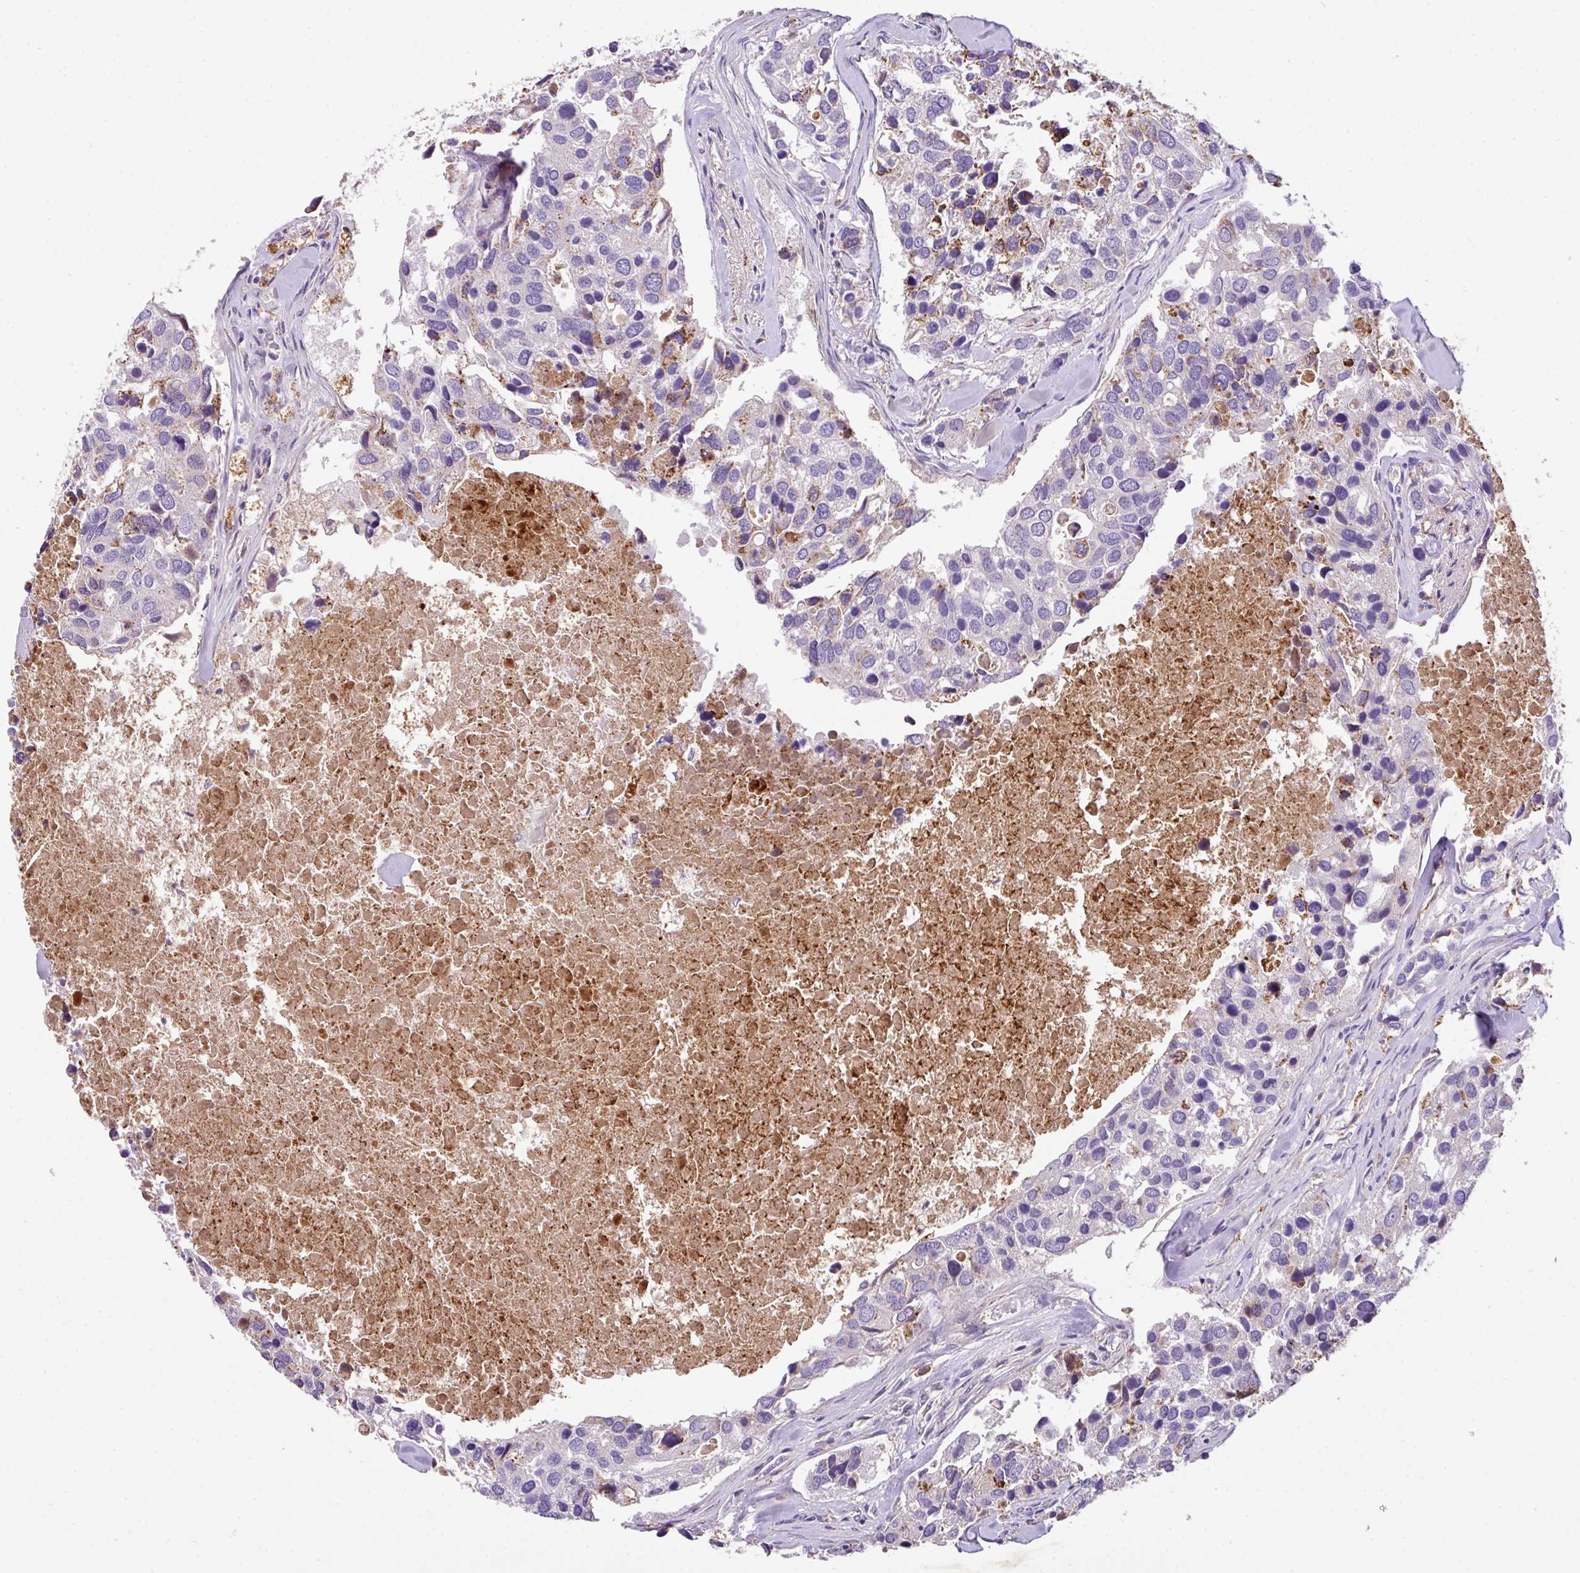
{"staining": {"intensity": "weak", "quantity": "<25%", "location": "cytoplasmic/membranous"}, "tissue": "breast cancer", "cell_type": "Tumor cells", "image_type": "cancer", "snomed": [{"axis": "morphology", "description": "Duct carcinoma"}, {"axis": "topography", "description": "Breast"}], "caption": "Tumor cells are negative for brown protein staining in breast cancer.", "gene": "ANXA2R", "patient": {"sex": "female", "age": 83}}